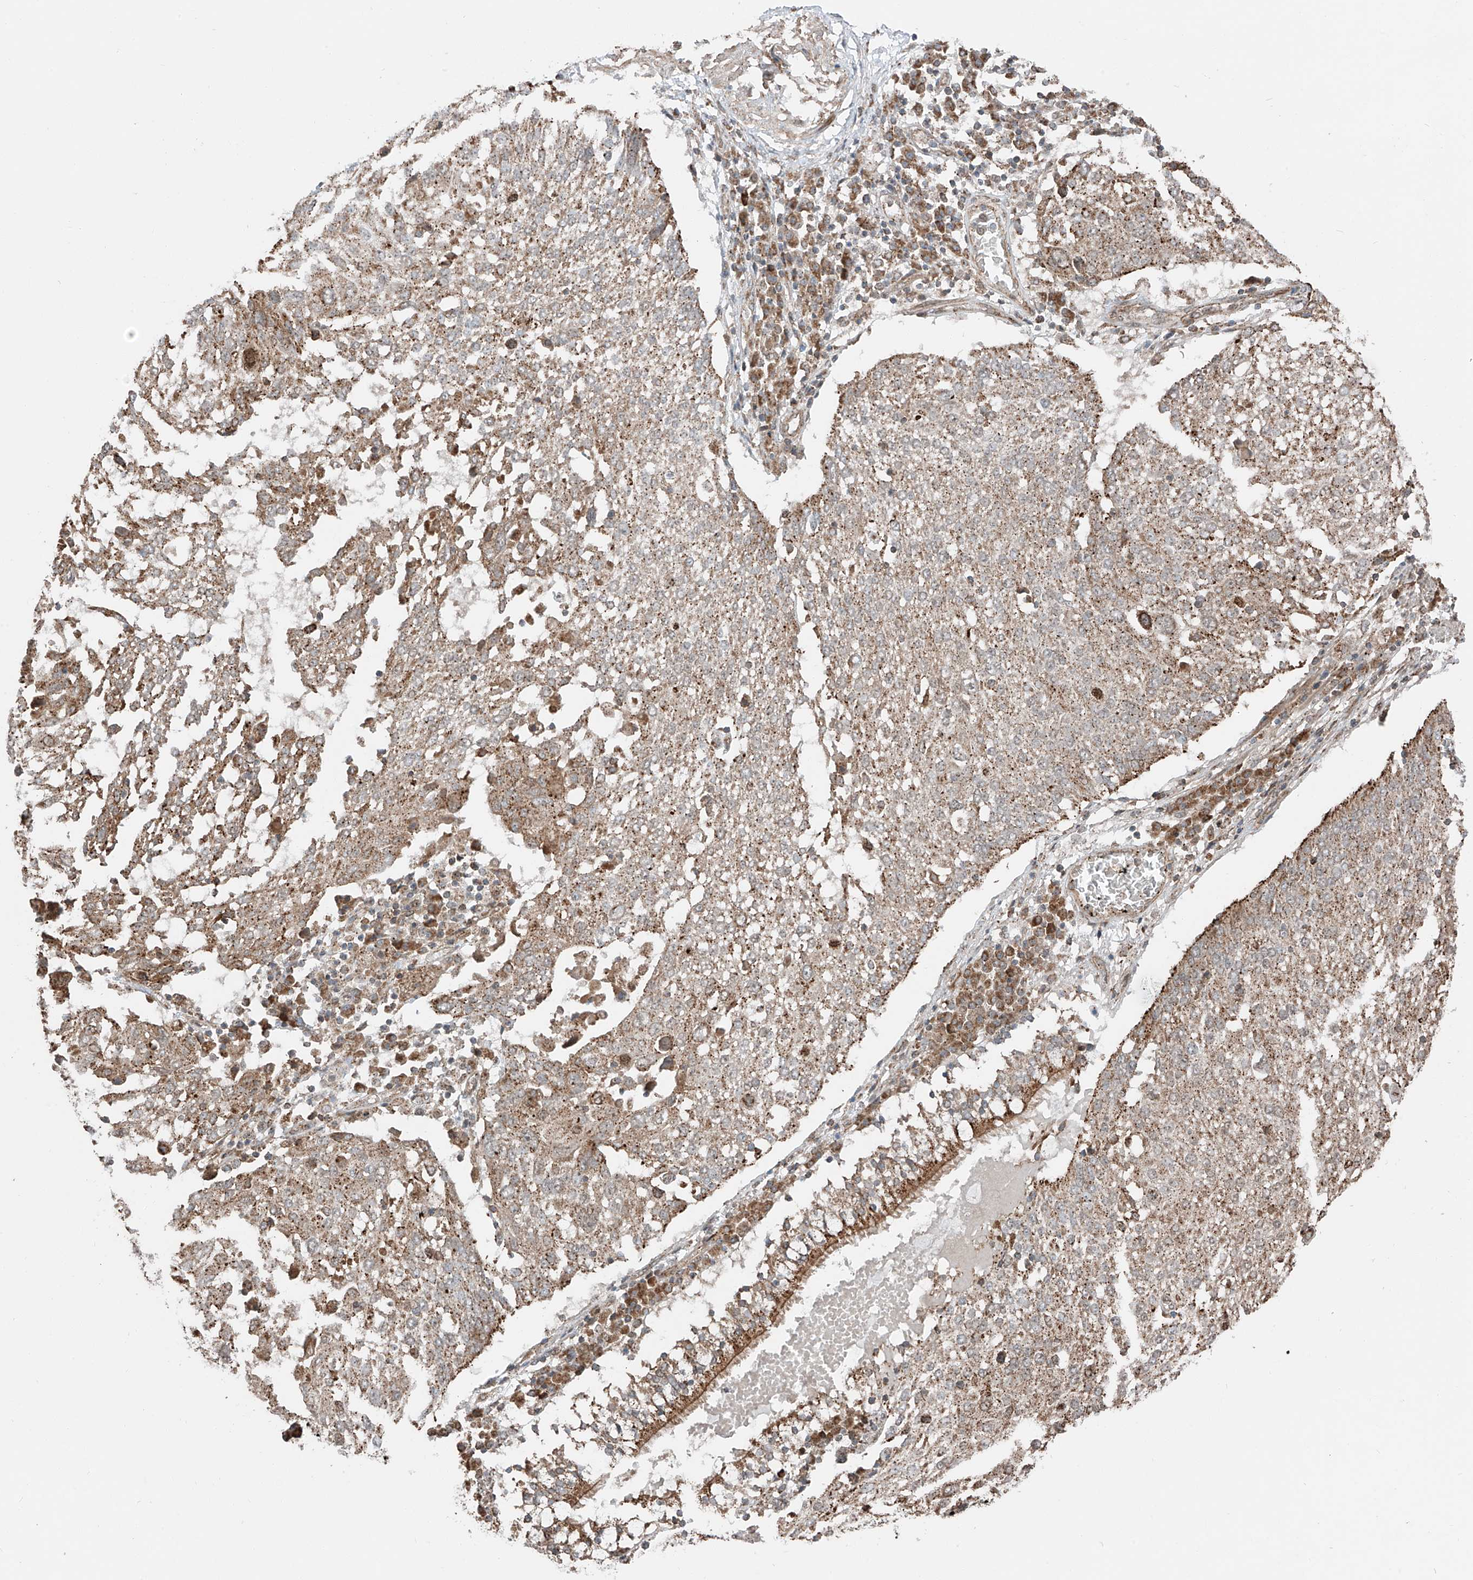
{"staining": {"intensity": "weak", "quantity": ">75%", "location": "cytoplasmic/membranous"}, "tissue": "lung cancer", "cell_type": "Tumor cells", "image_type": "cancer", "snomed": [{"axis": "morphology", "description": "Squamous cell carcinoma, NOS"}, {"axis": "topography", "description": "Lung"}], "caption": "Immunohistochemistry (IHC) image of squamous cell carcinoma (lung) stained for a protein (brown), which demonstrates low levels of weak cytoplasmic/membranous expression in about >75% of tumor cells.", "gene": "CEP162", "patient": {"sex": "male", "age": 65}}